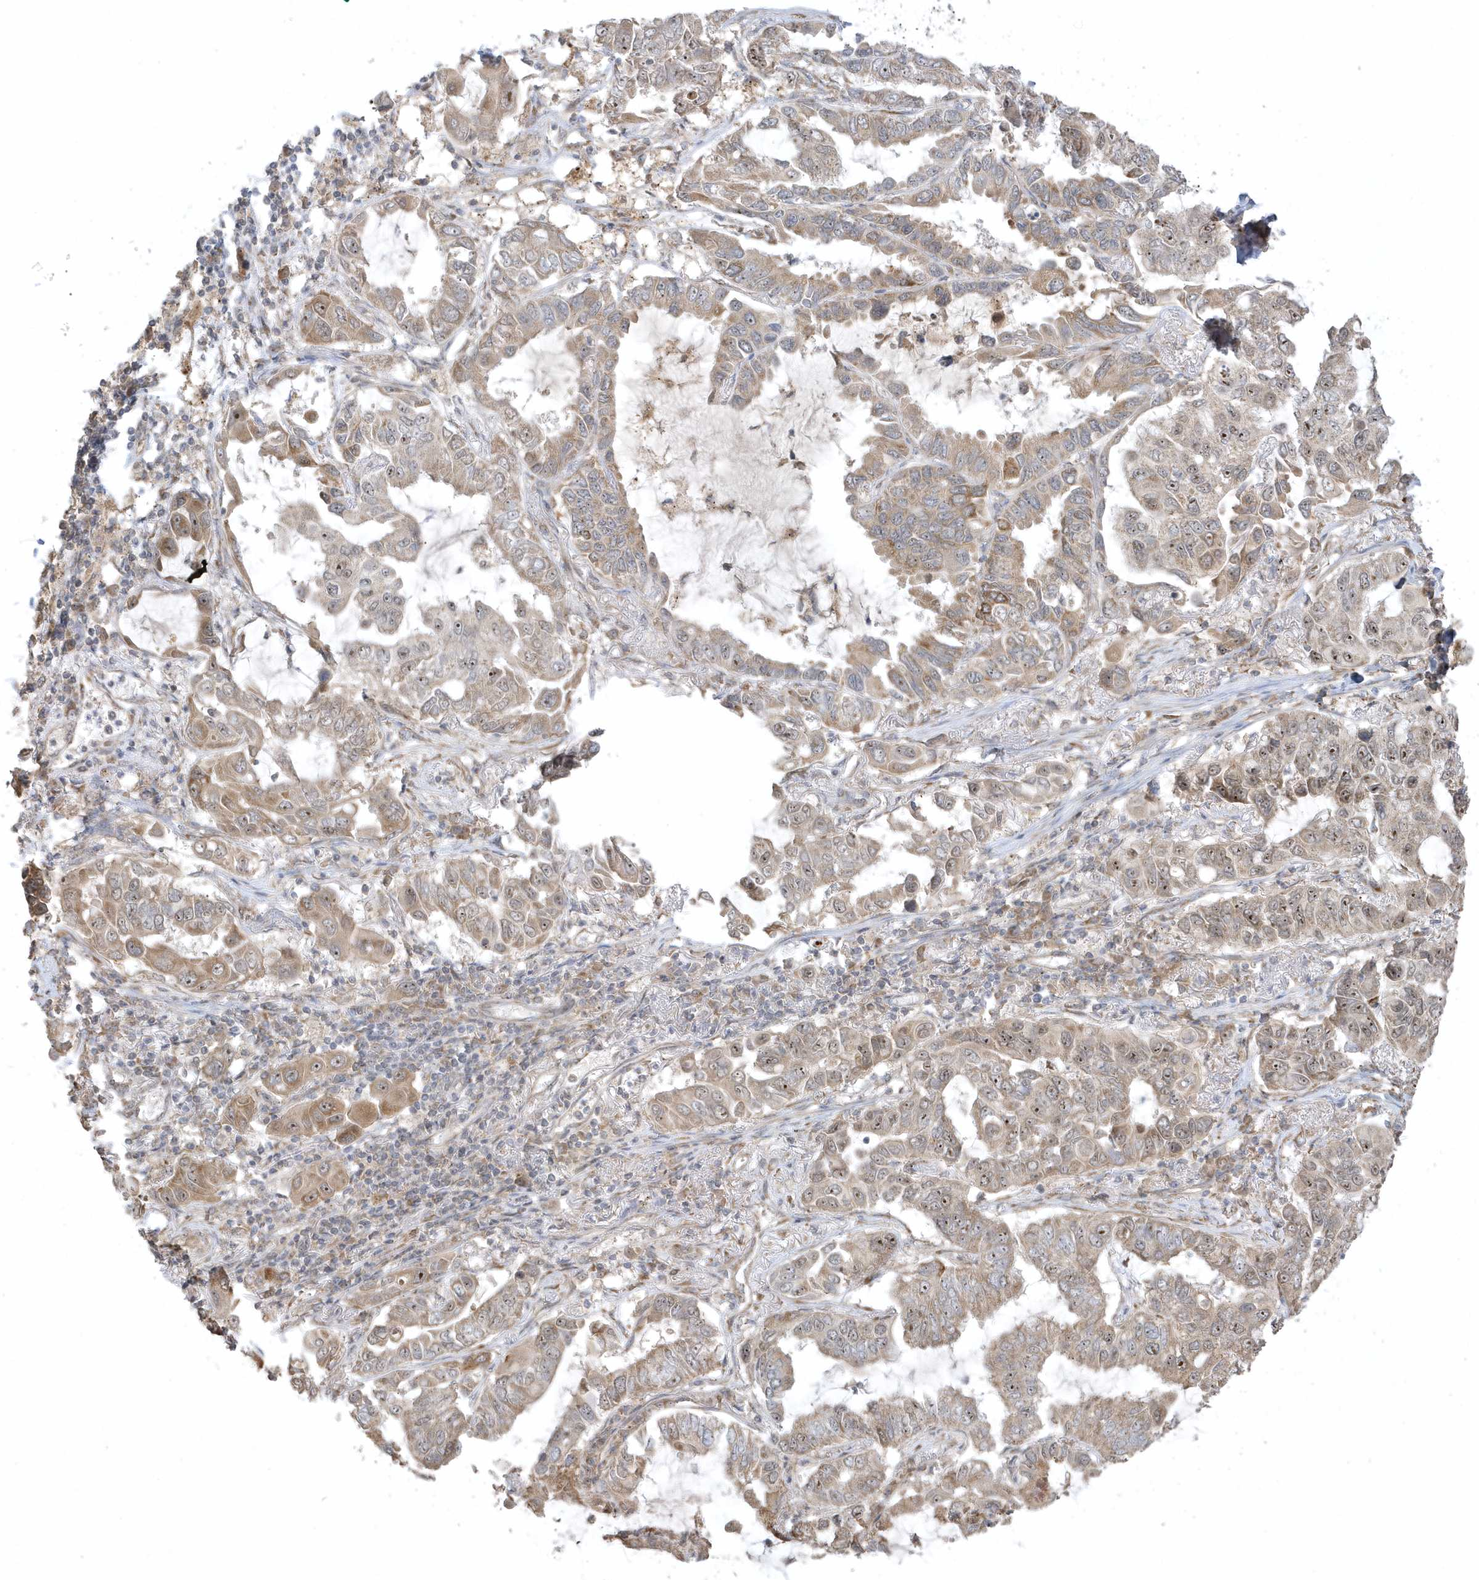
{"staining": {"intensity": "moderate", "quantity": "<25%", "location": "cytoplasmic/membranous"}, "tissue": "lung cancer", "cell_type": "Tumor cells", "image_type": "cancer", "snomed": [{"axis": "morphology", "description": "Adenocarcinoma, NOS"}, {"axis": "topography", "description": "Lung"}], "caption": "Lung adenocarcinoma stained with a brown dye displays moderate cytoplasmic/membranous positive staining in approximately <25% of tumor cells.", "gene": "ECM2", "patient": {"sex": "male", "age": 64}}